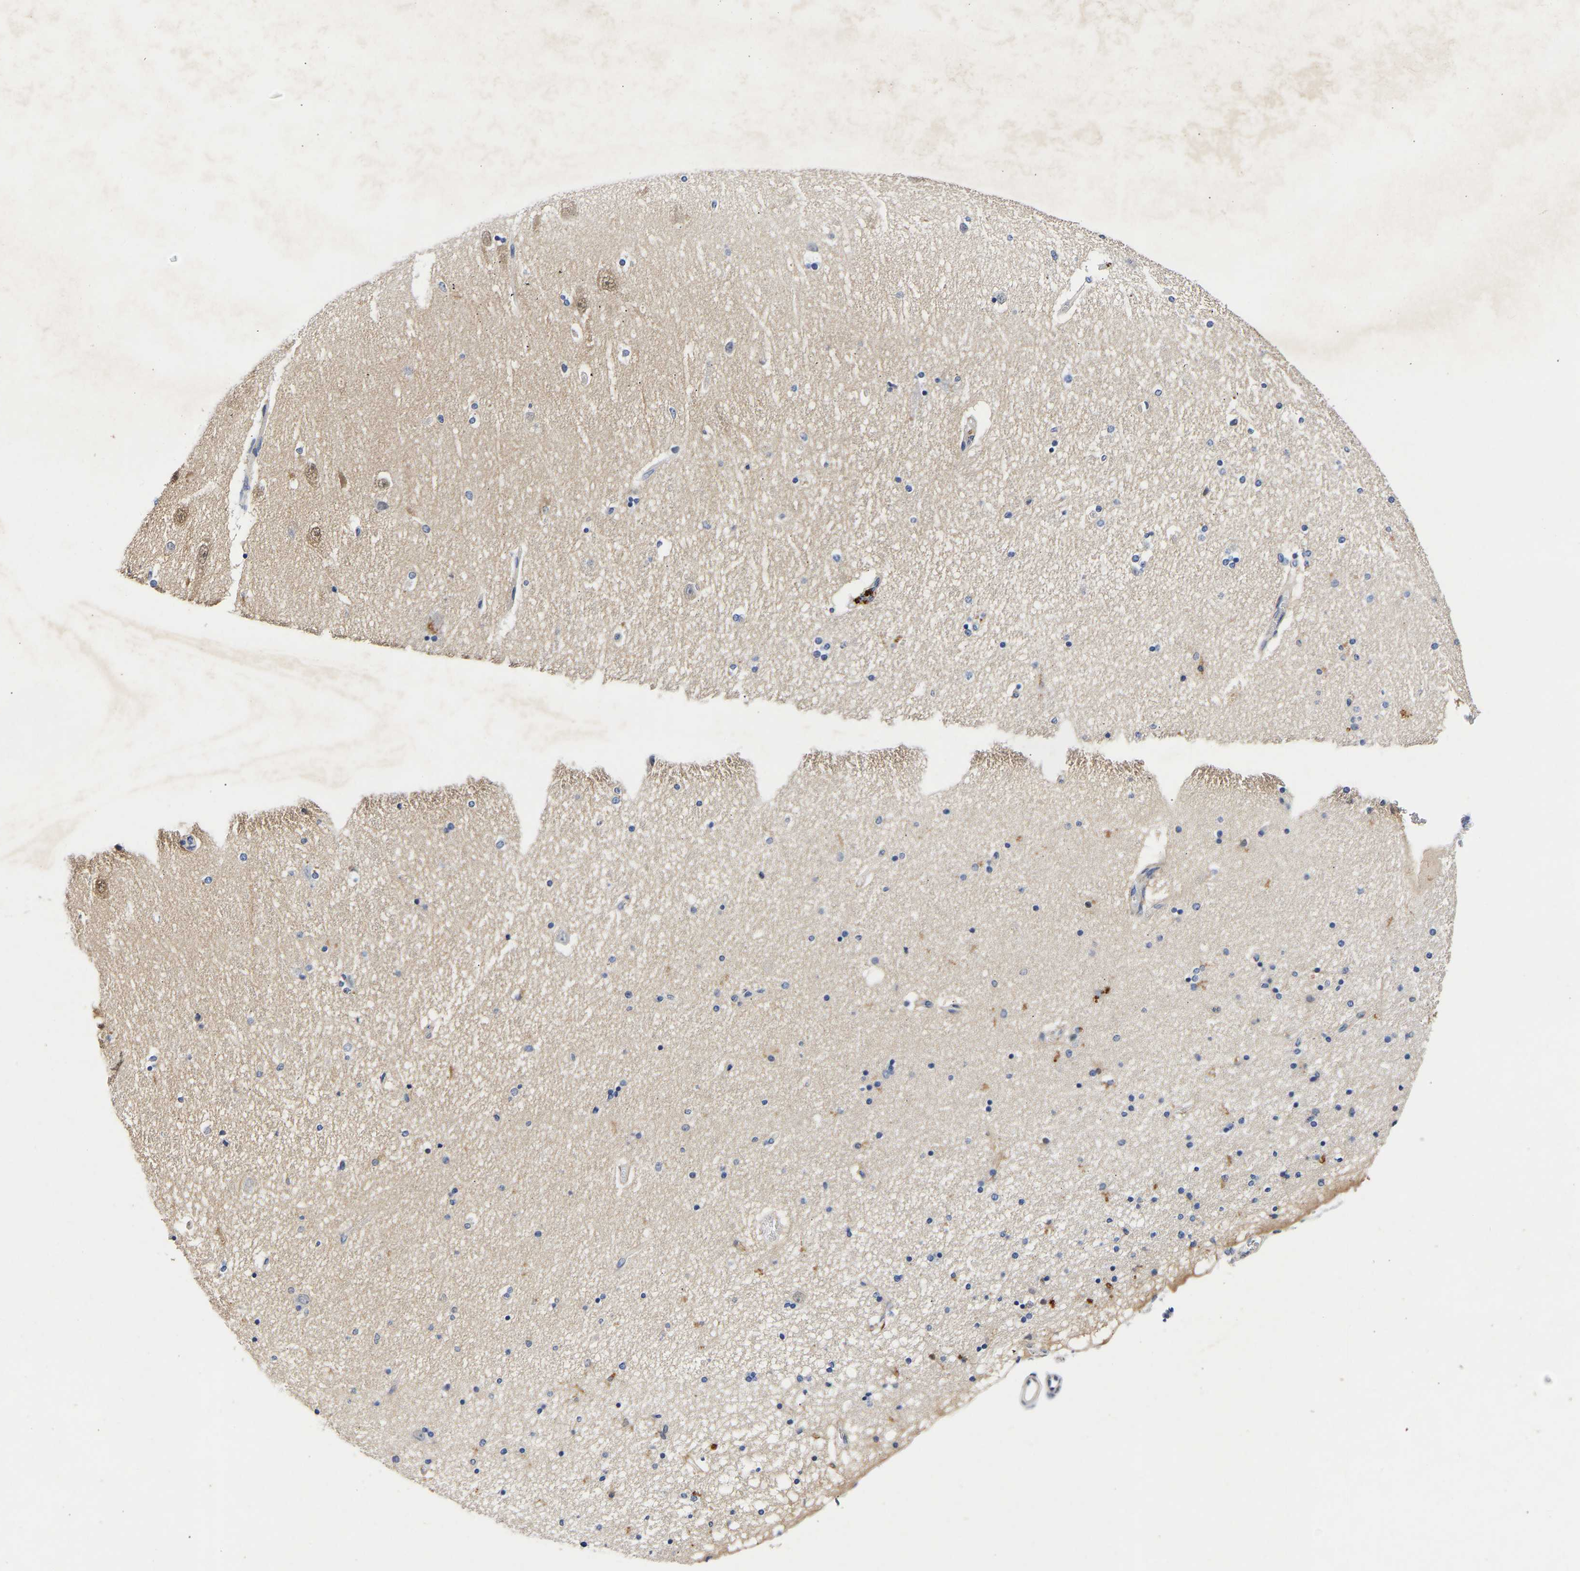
{"staining": {"intensity": "negative", "quantity": "none", "location": "none"}, "tissue": "hippocampus", "cell_type": "Glial cells", "image_type": "normal", "snomed": [{"axis": "morphology", "description": "Normal tissue, NOS"}, {"axis": "topography", "description": "Hippocampus"}], "caption": "Immunohistochemistry photomicrograph of unremarkable hippocampus: human hippocampus stained with DAB demonstrates no significant protein staining in glial cells. Nuclei are stained in blue.", "gene": "CCDC6", "patient": {"sex": "female", "age": 54}}